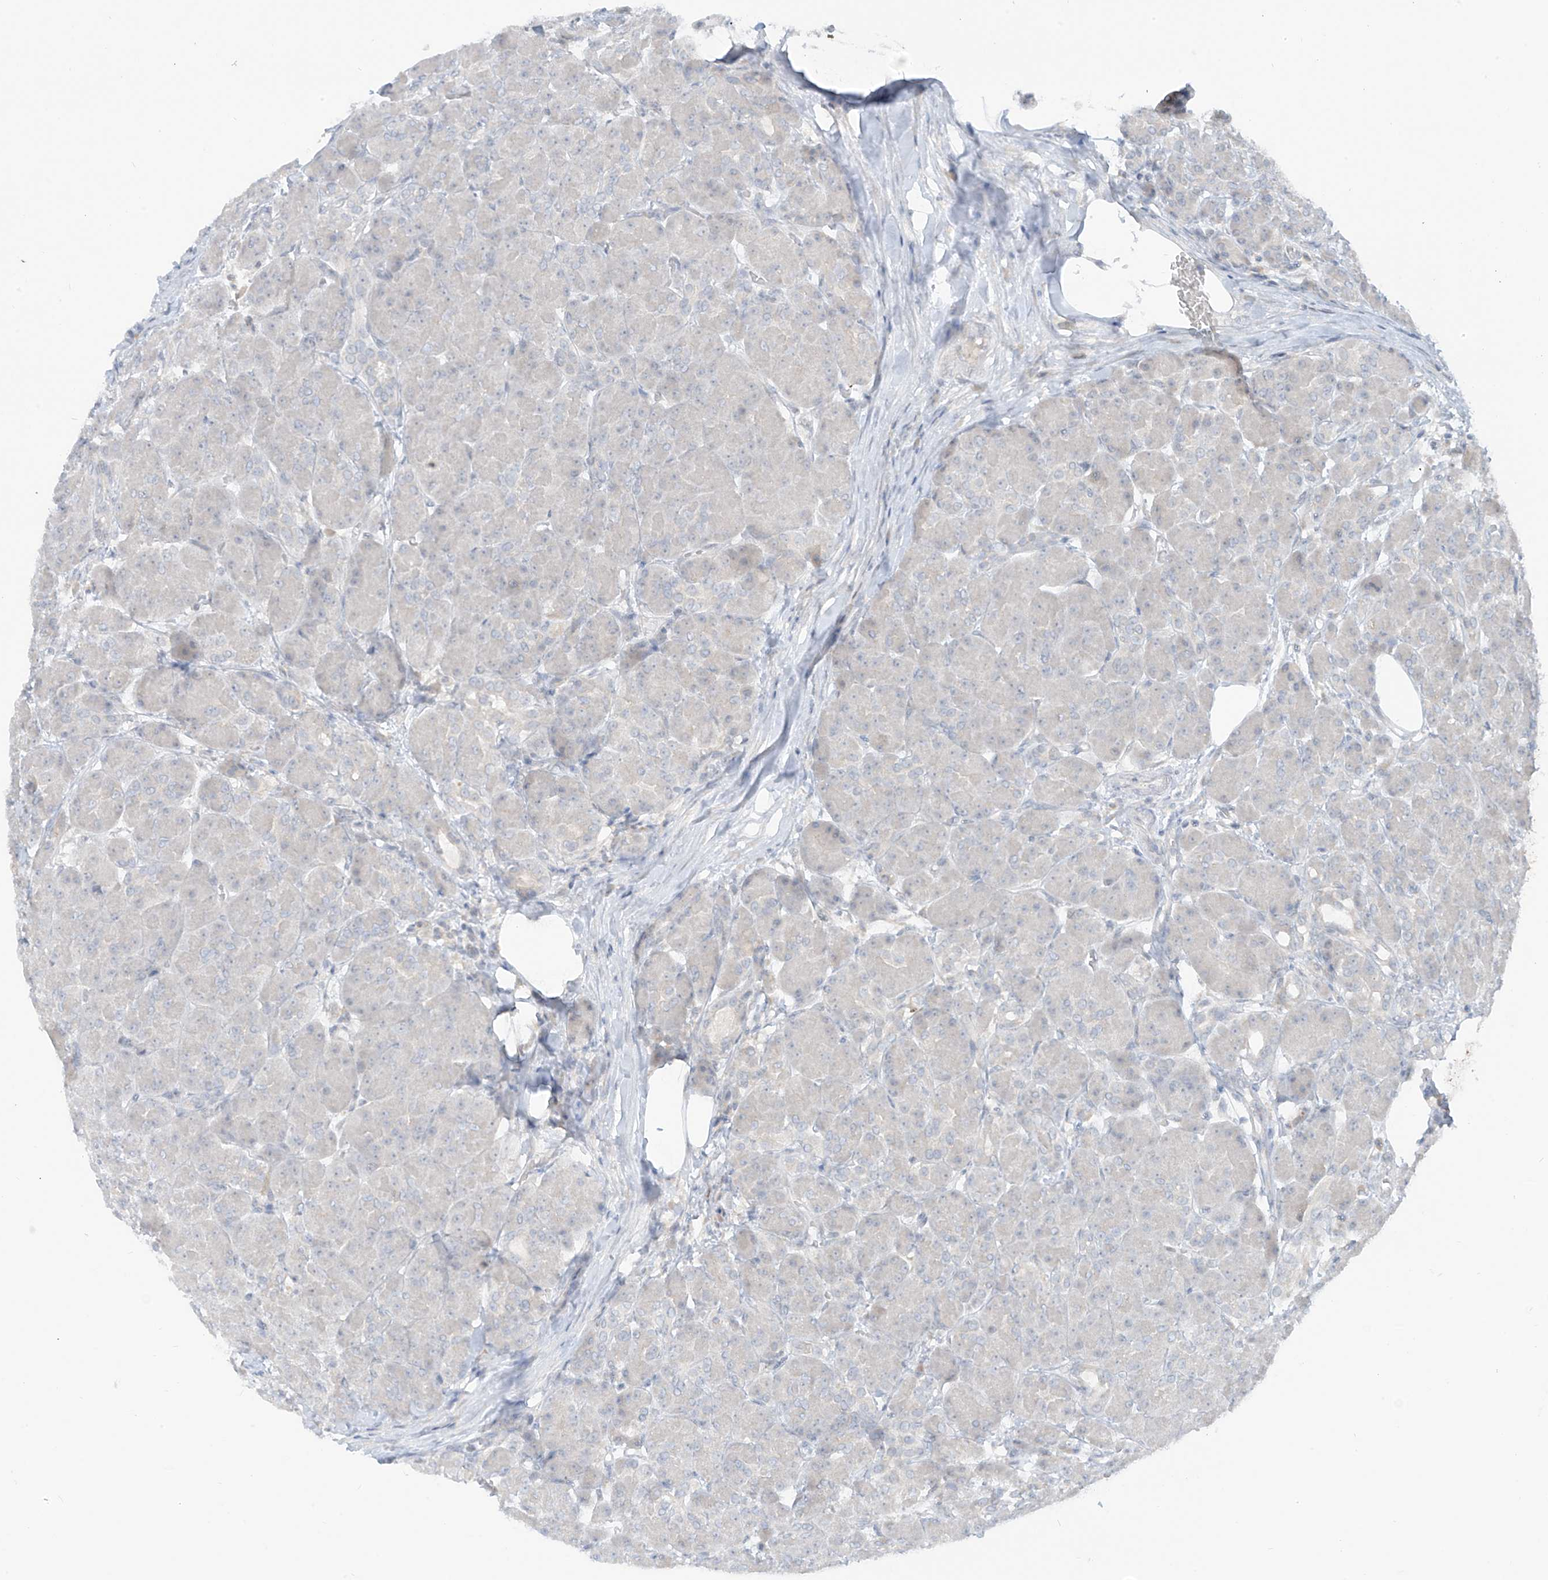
{"staining": {"intensity": "negative", "quantity": "none", "location": "none"}, "tissue": "pancreas", "cell_type": "Exocrine glandular cells", "image_type": "normal", "snomed": [{"axis": "morphology", "description": "Normal tissue, NOS"}, {"axis": "topography", "description": "Pancreas"}], "caption": "High magnification brightfield microscopy of normal pancreas stained with DAB (3,3'-diaminobenzidine) (brown) and counterstained with hematoxylin (blue): exocrine glandular cells show no significant staining.", "gene": "C2orf42", "patient": {"sex": "male", "age": 63}}